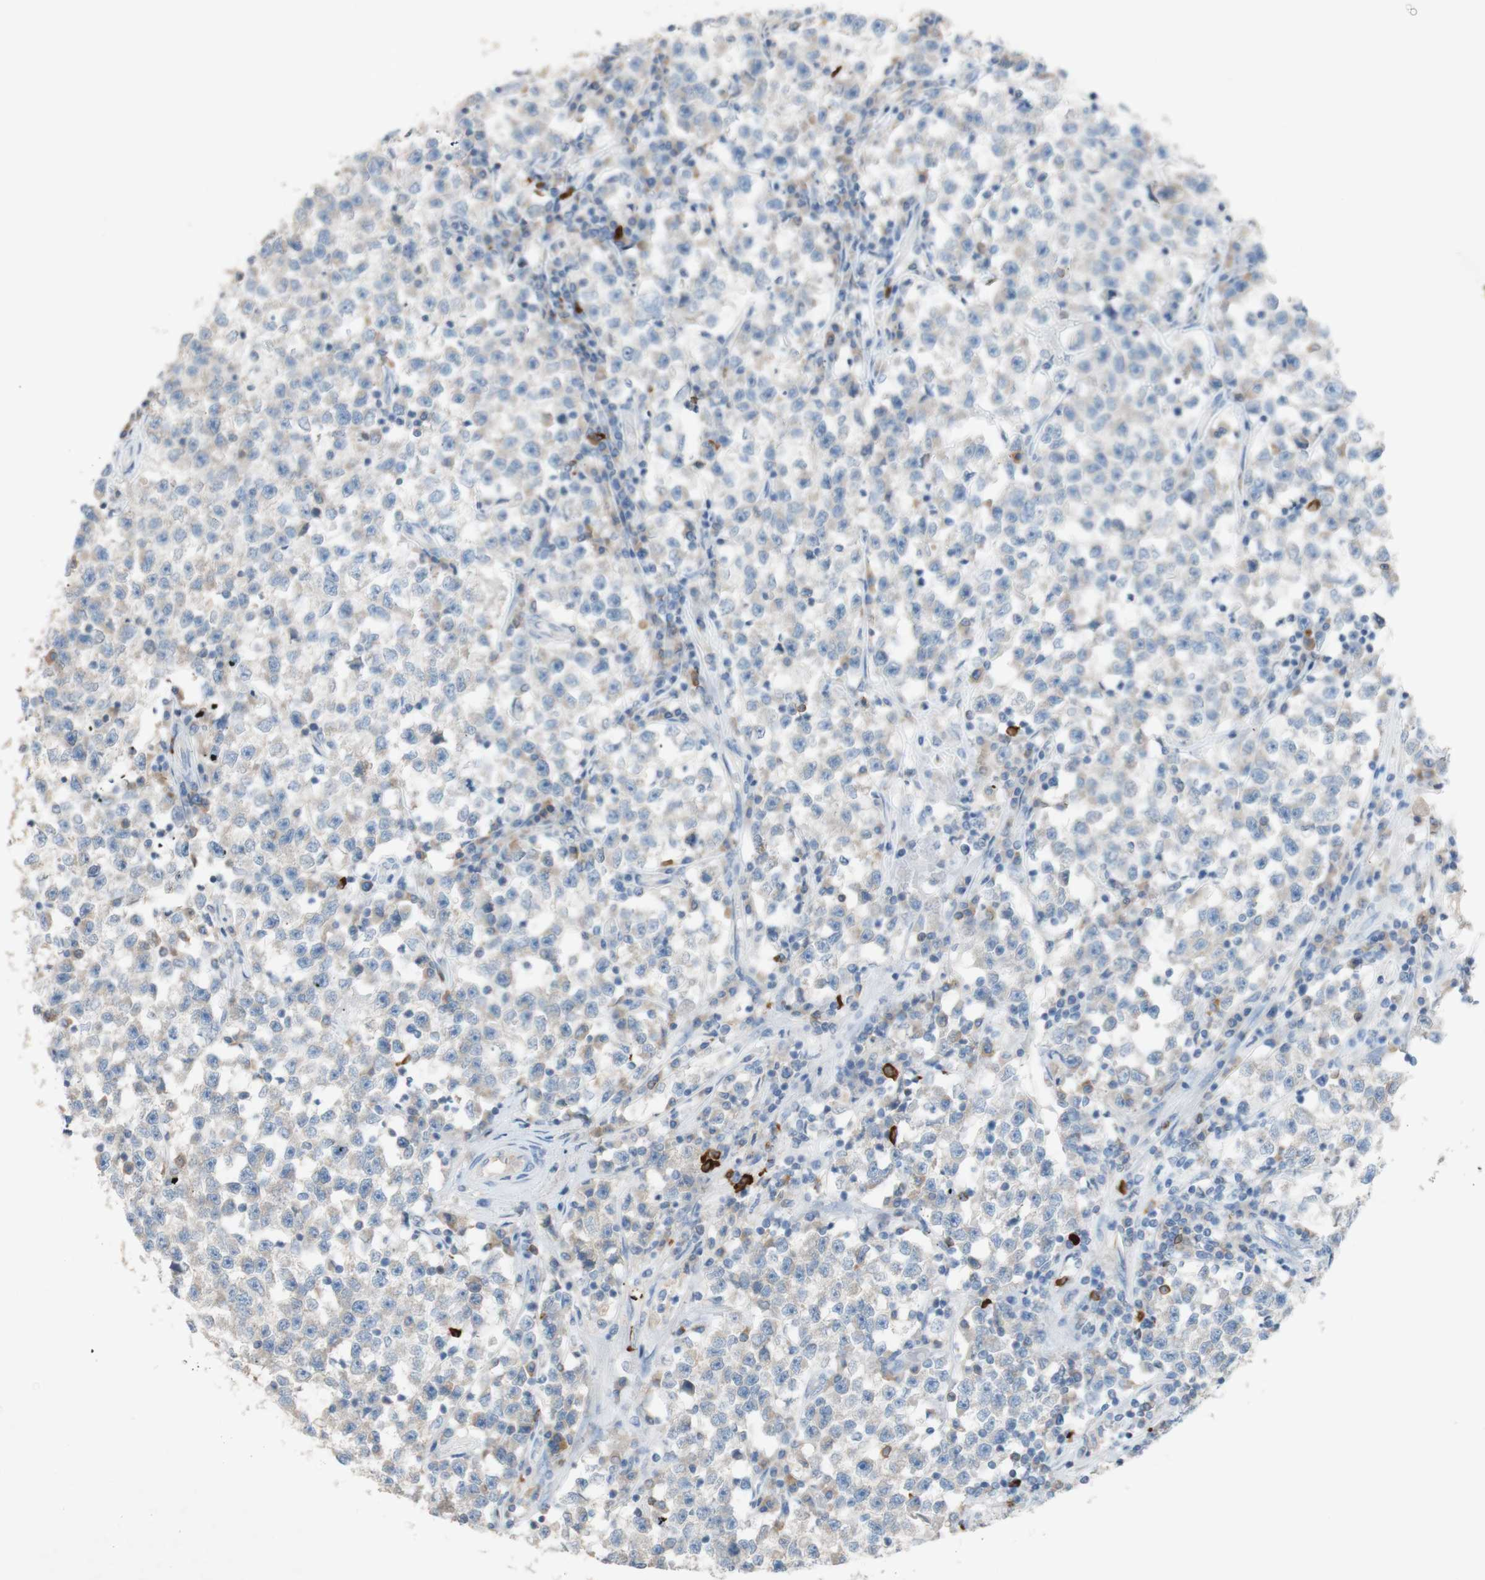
{"staining": {"intensity": "negative", "quantity": "none", "location": "none"}, "tissue": "testis cancer", "cell_type": "Tumor cells", "image_type": "cancer", "snomed": [{"axis": "morphology", "description": "Seminoma, NOS"}, {"axis": "topography", "description": "Testis"}], "caption": "Tumor cells are negative for brown protein staining in testis cancer.", "gene": "PACSIN1", "patient": {"sex": "male", "age": 22}}